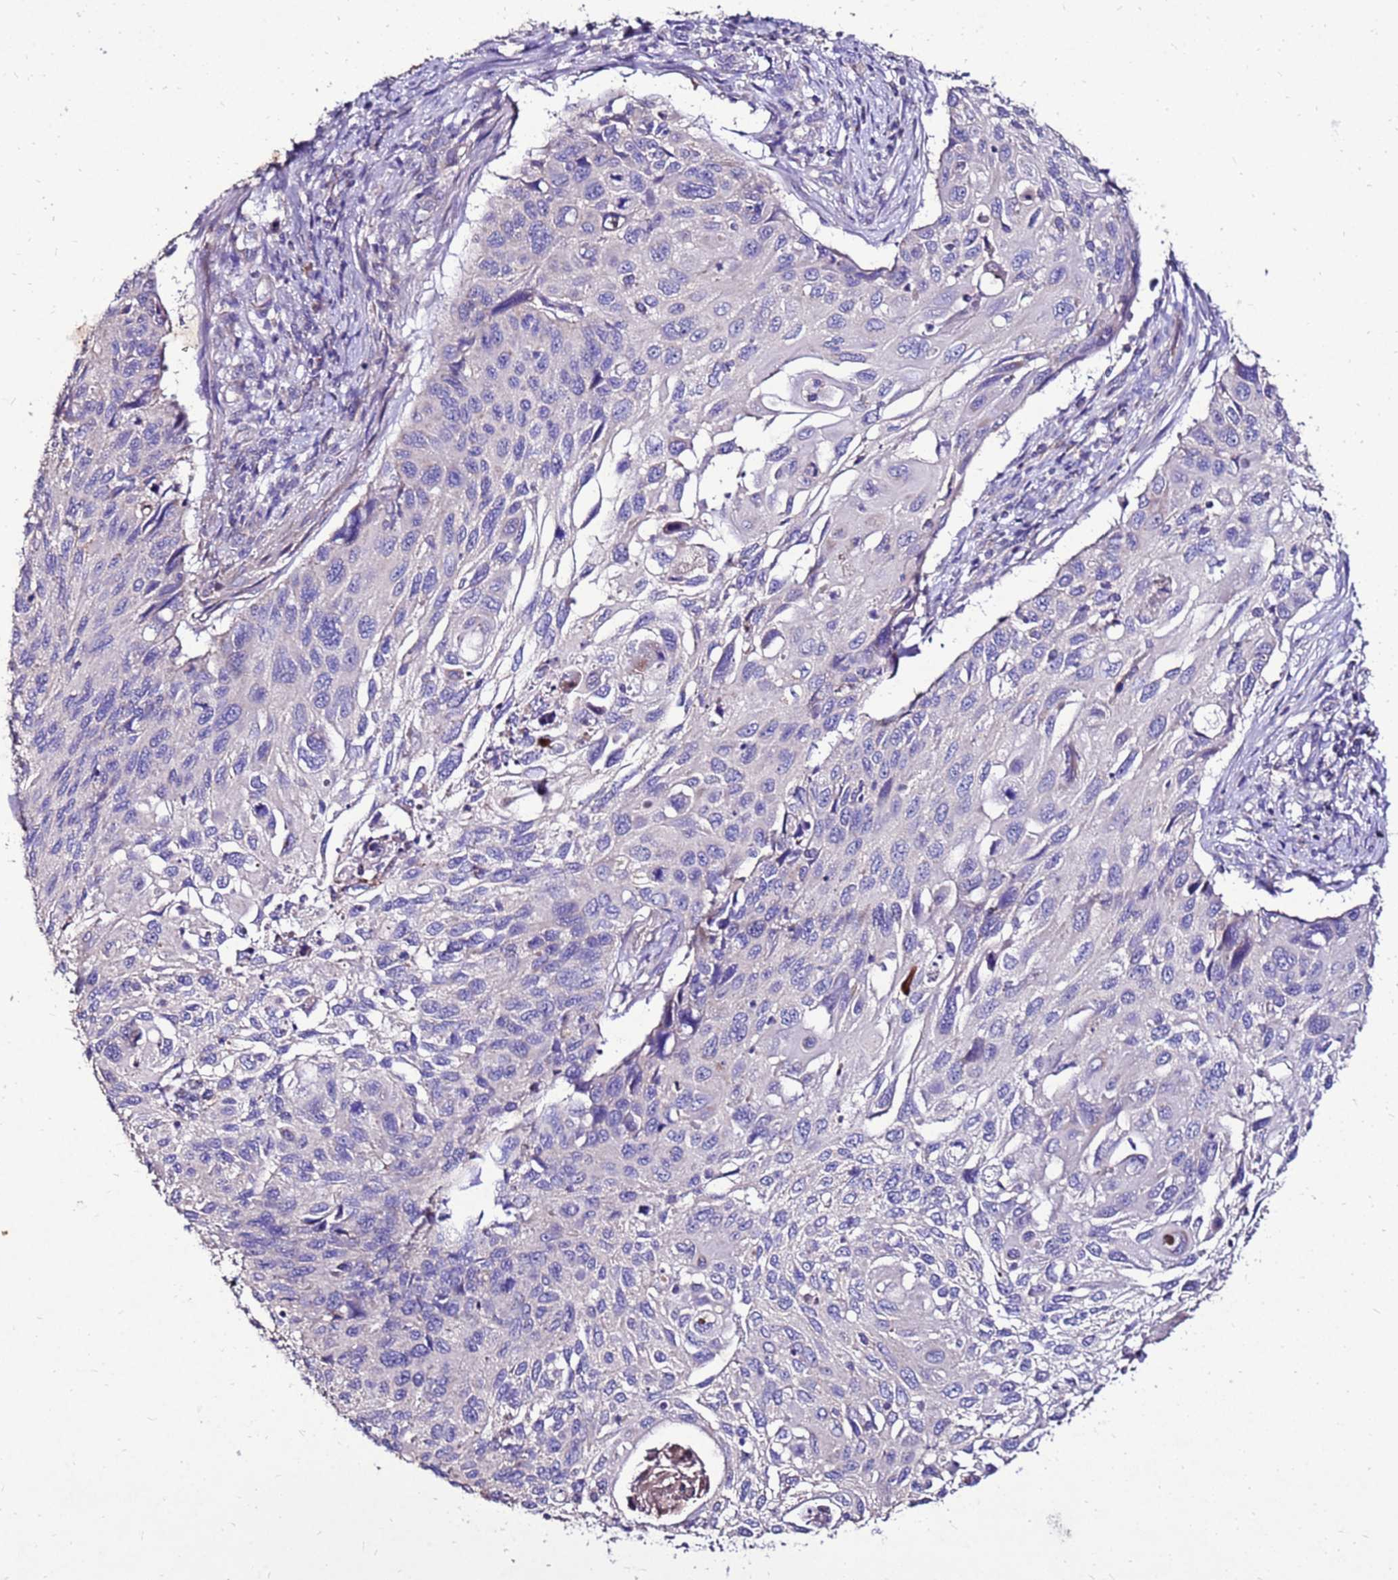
{"staining": {"intensity": "negative", "quantity": "none", "location": "none"}, "tissue": "cervical cancer", "cell_type": "Tumor cells", "image_type": "cancer", "snomed": [{"axis": "morphology", "description": "Squamous cell carcinoma, NOS"}, {"axis": "topography", "description": "Cervix"}], "caption": "This is a image of IHC staining of cervical cancer (squamous cell carcinoma), which shows no positivity in tumor cells.", "gene": "TMEM106C", "patient": {"sex": "female", "age": 70}}